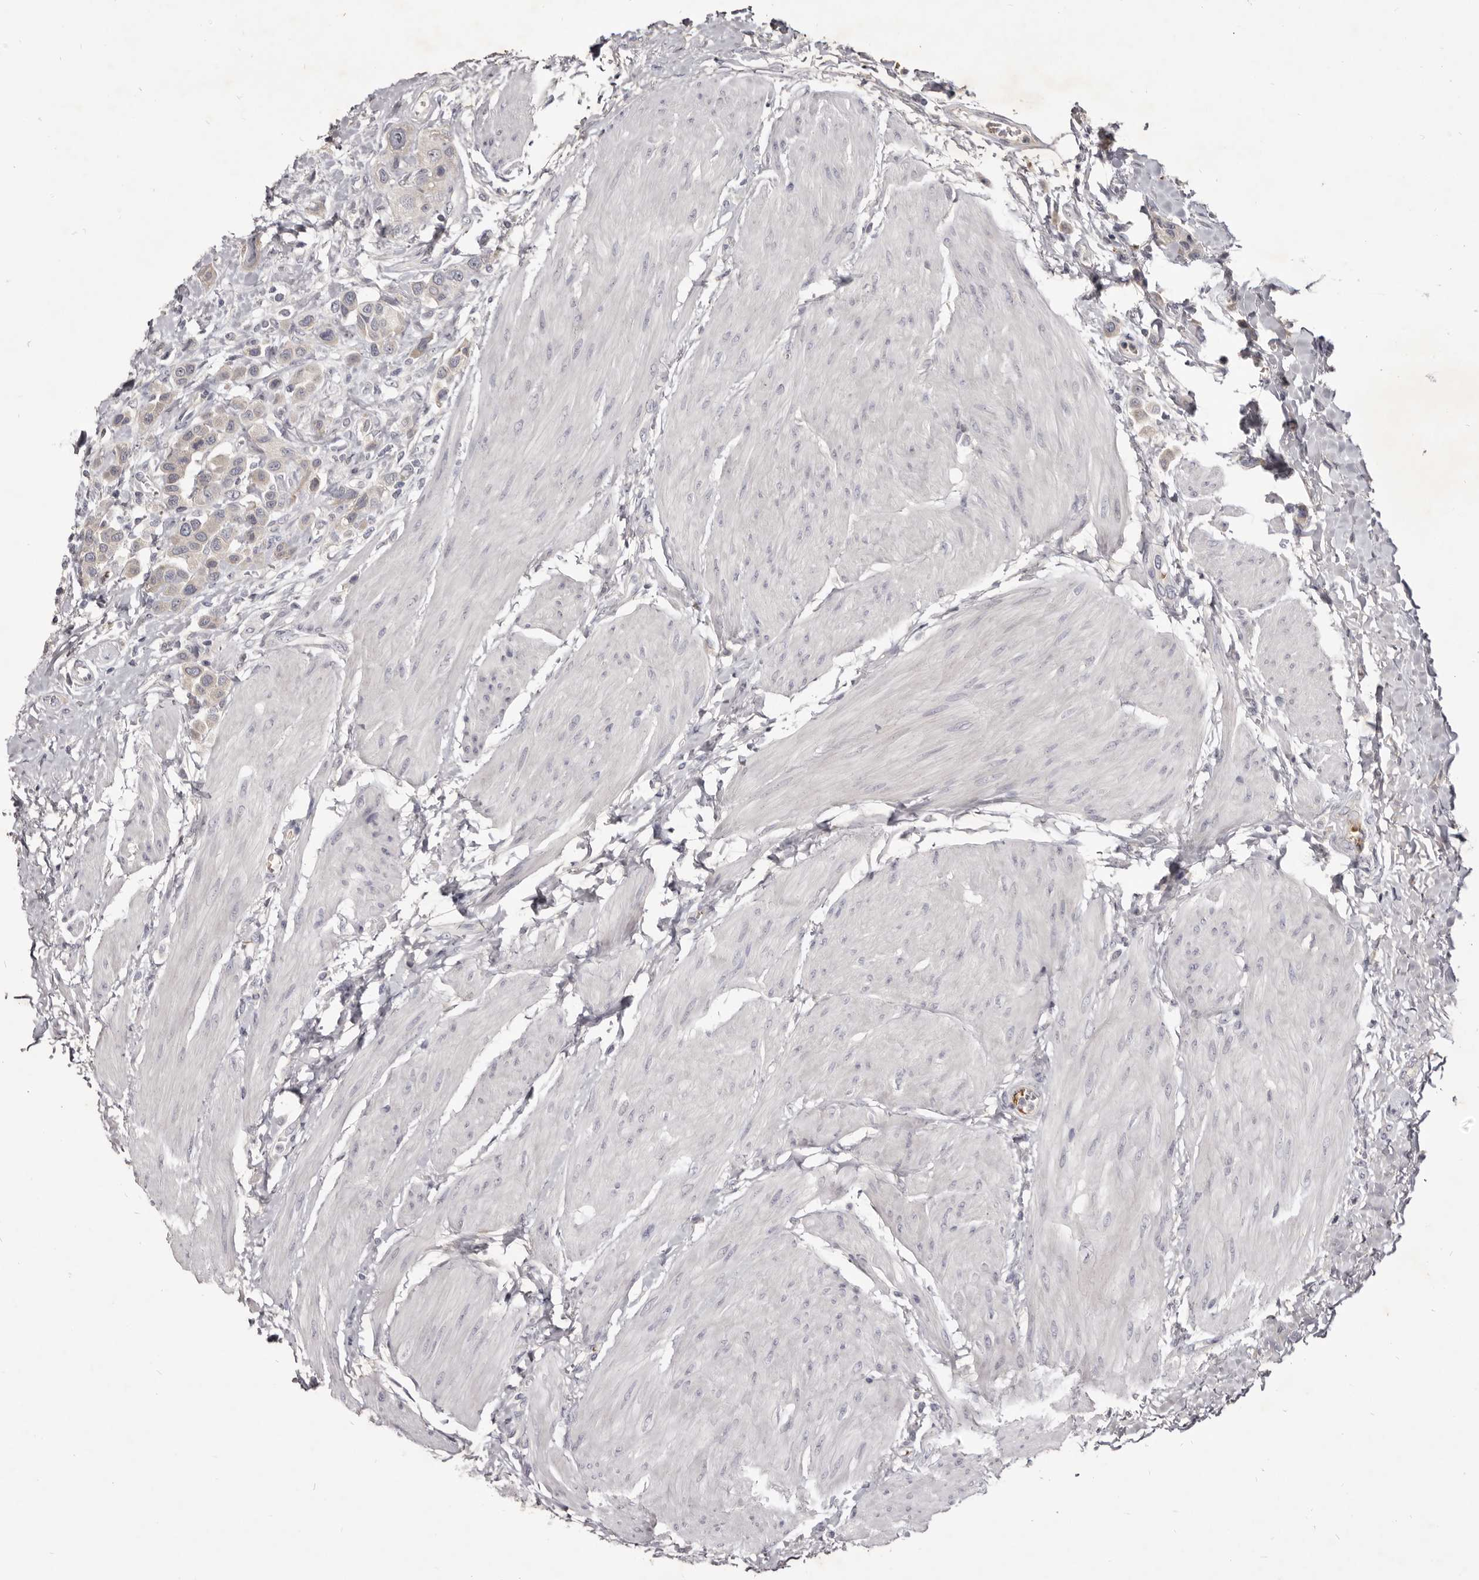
{"staining": {"intensity": "negative", "quantity": "none", "location": "none"}, "tissue": "urothelial cancer", "cell_type": "Tumor cells", "image_type": "cancer", "snomed": [{"axis": "morphology", "description": "Urothelial carcinoma, High grade"}, {"axis": "topography", "description": "Urinary bladder"}], "caption": "IHC photomicrograph of human urothelial carcinoma (high-grade) stained for a protein (brown), which demonstrates no staining in tumor cells.", "gene": "KIF2B", "patient": {"sex": "male", "age": 50}}